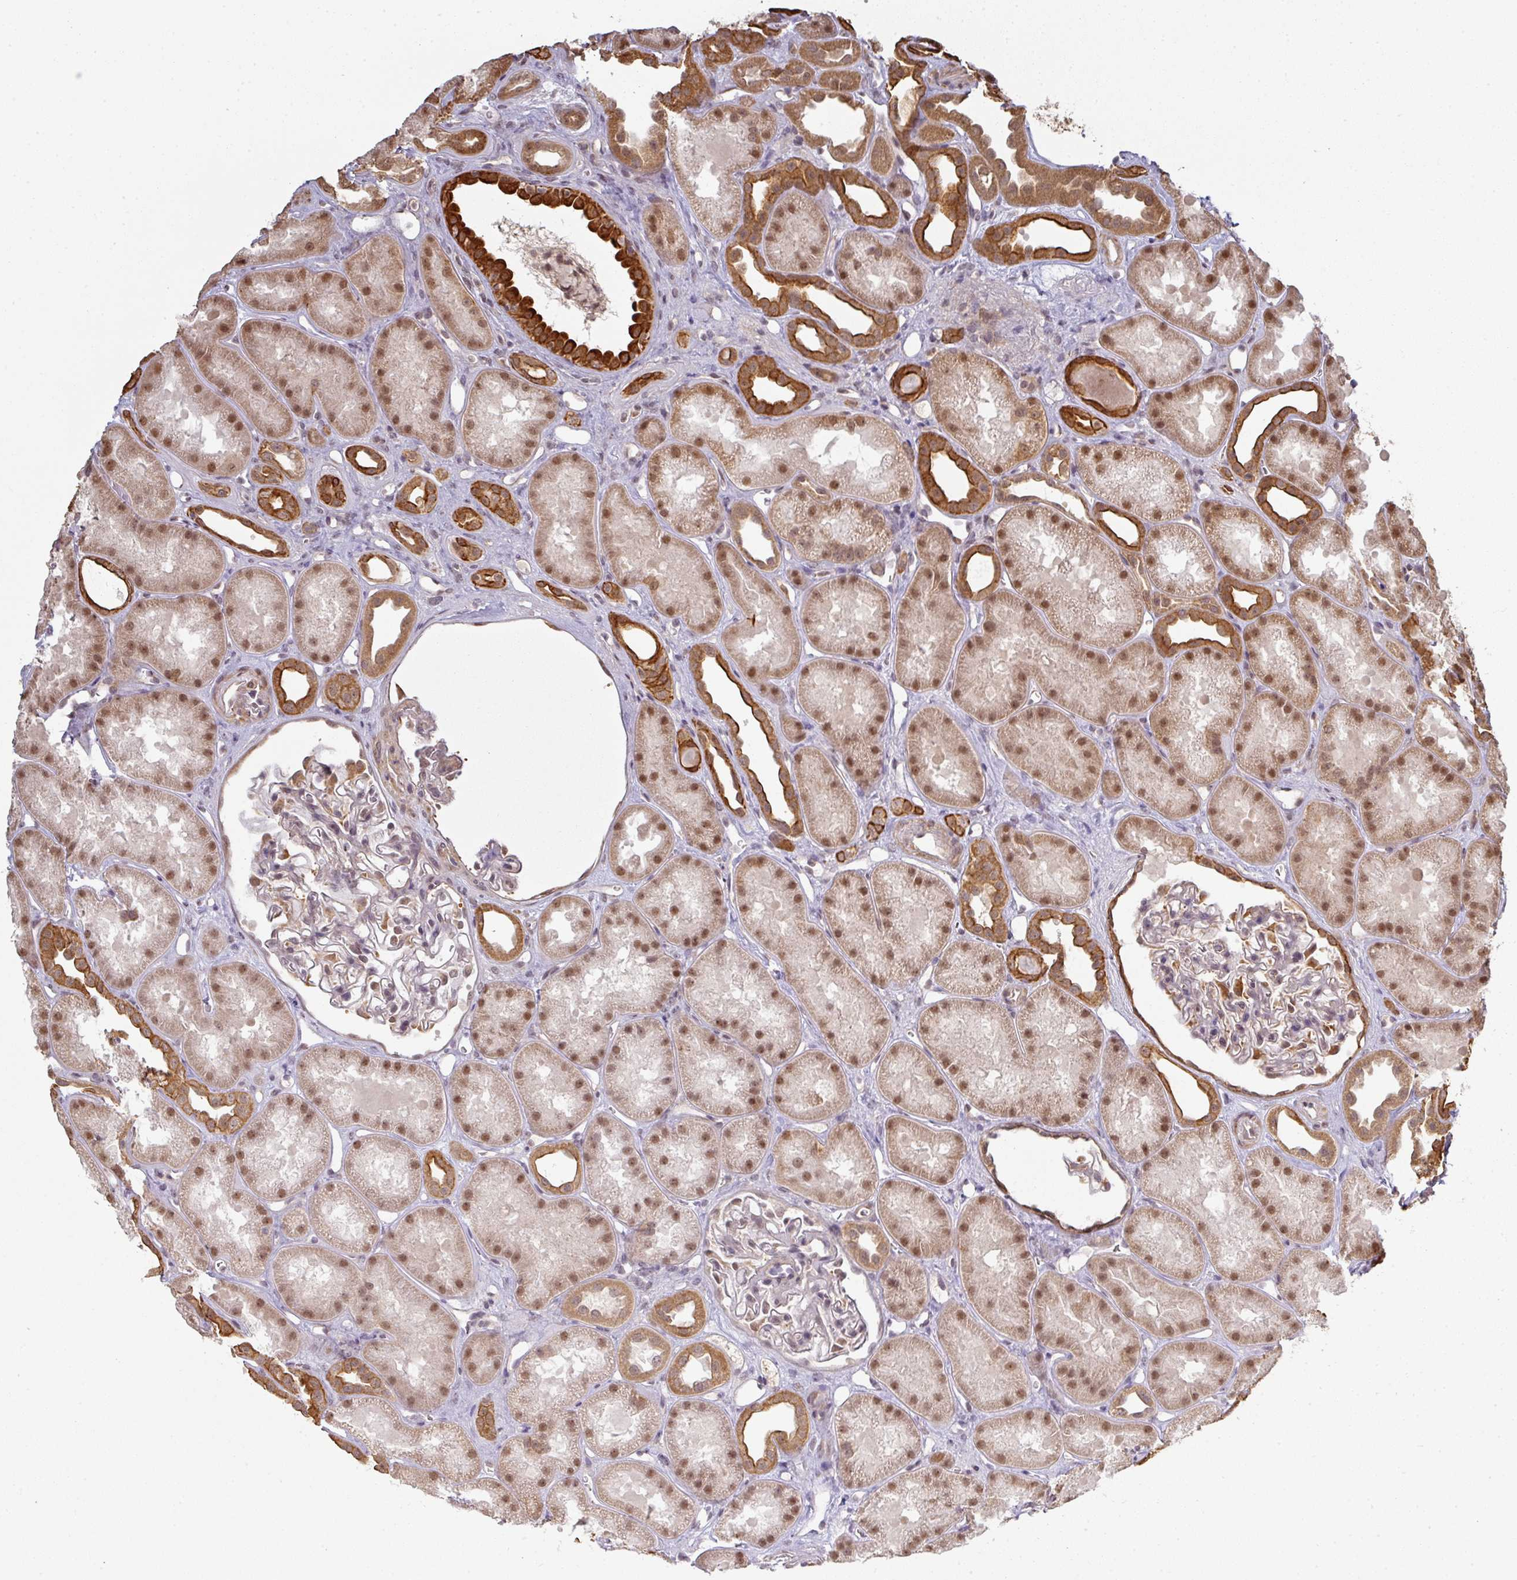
{"staining": {"intensity": "moderate", "quantity": "<25%", "location": "cytoplasmic/membranous"}, "tissue": "kidney", "cell_type": "Cells in glomeruli", "image_type": "normal", "snomed": [{"axis": "morphology", "description": "Normal tissue, NOS"}, {"axis": "topography", "description": "Kidney"}], "caption": "Immunohistochemistry (IHC) (DAB (3,3'-diaminobenzidine)) staining of benign kidney shows moderate cytoplasmic/membranous protein expression in approximately <25% of cells in glomeruli. (IHC, brightfield microscopy, high magnification).", "gene": "GTF2H3", "patient": {"sex": "male", "age": 61}}